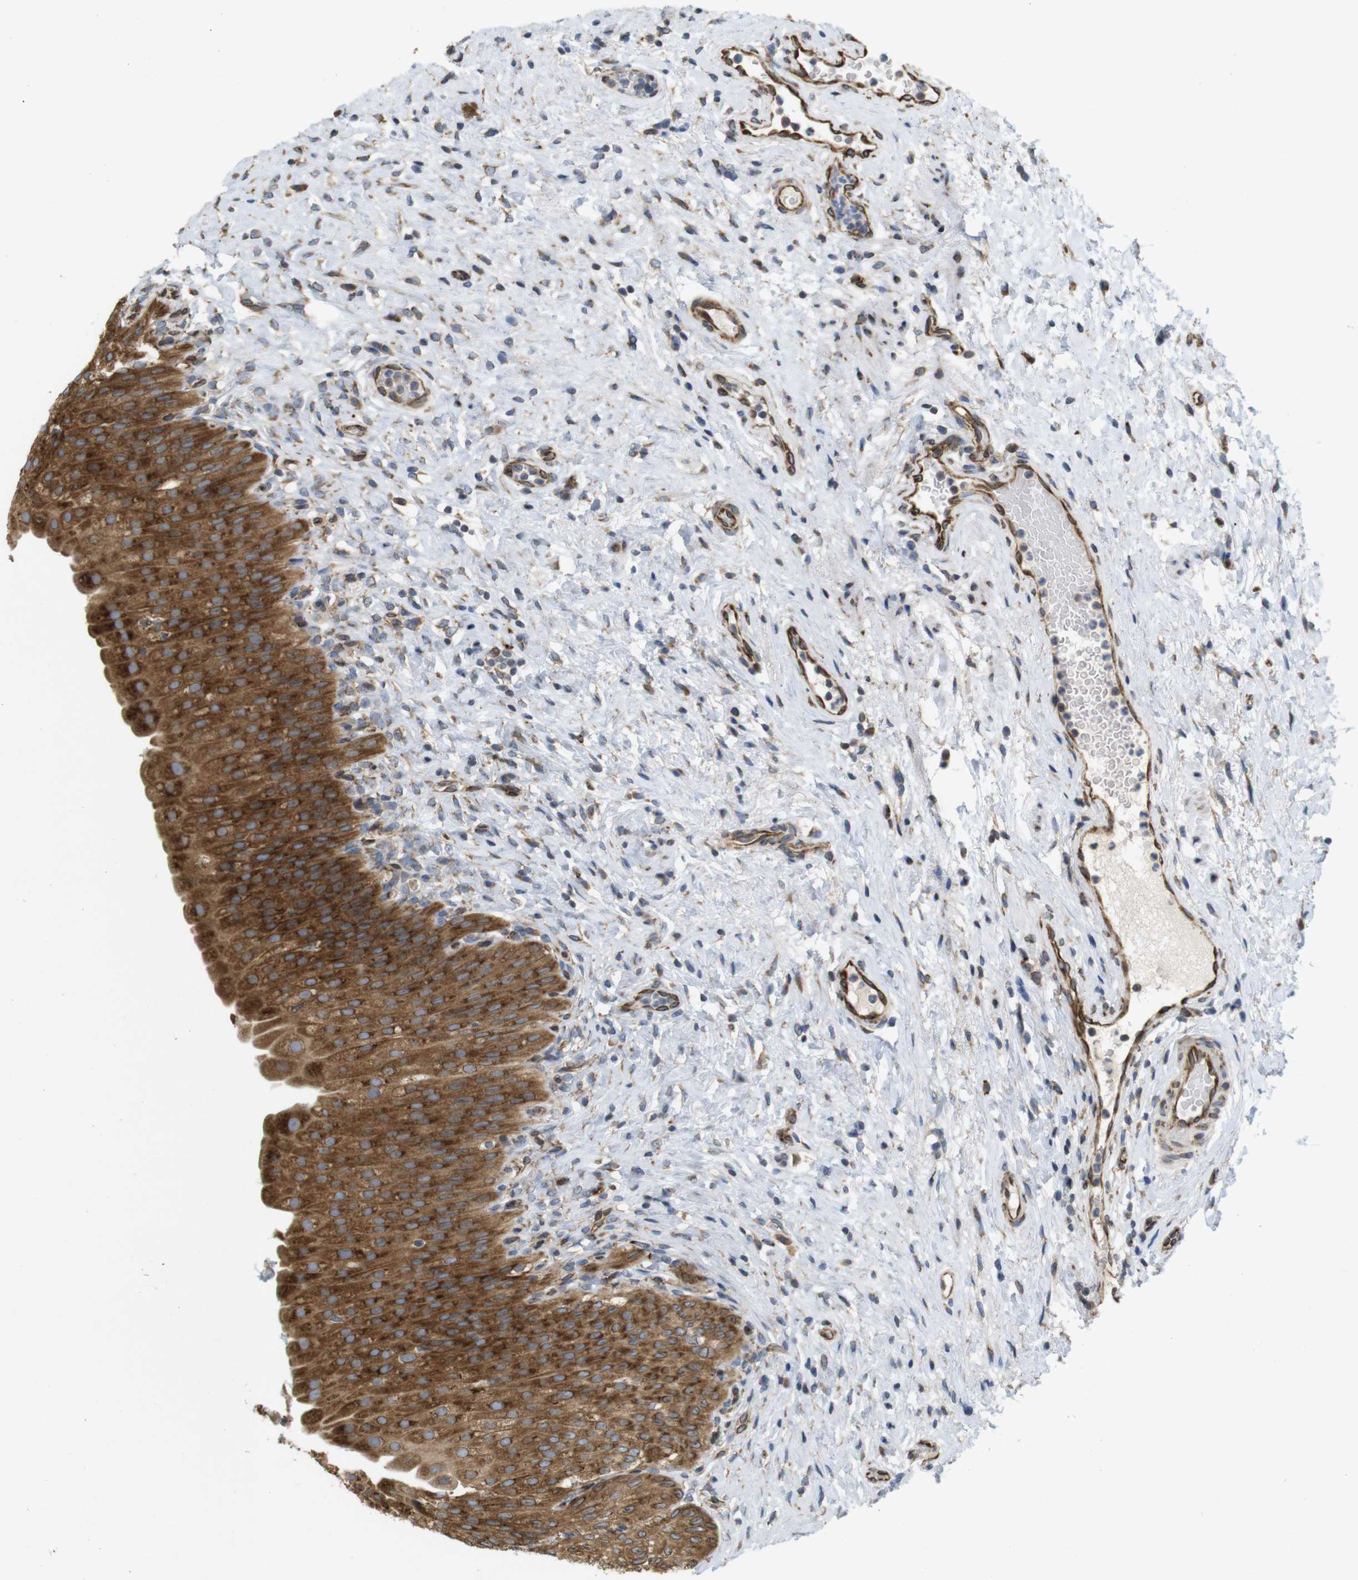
{"staining": {"intensity": "strong", "quantity": ">75%", "location": "cytoplasmic/membranous"}, "tissue": "urinary bladder", "cell_type": "Urothelial cells", "image_type": "normal", "snomed": [{"axis": "morphology", "description": "Normal tissue, NOS"}, {"axis": "morphology", "description": "Urothelial carcinoma, High grade"}, {"axis": "topography", "description": "Urinary bladder"}], "caption": "Immunohistochemical staining of normal urinary bladder reveals strong cytoplasmic/membranous protein positivity in about >75% of urothelial cells.", "gene": "PCNX2", "patient": {"sex": "male", "age": 46}}